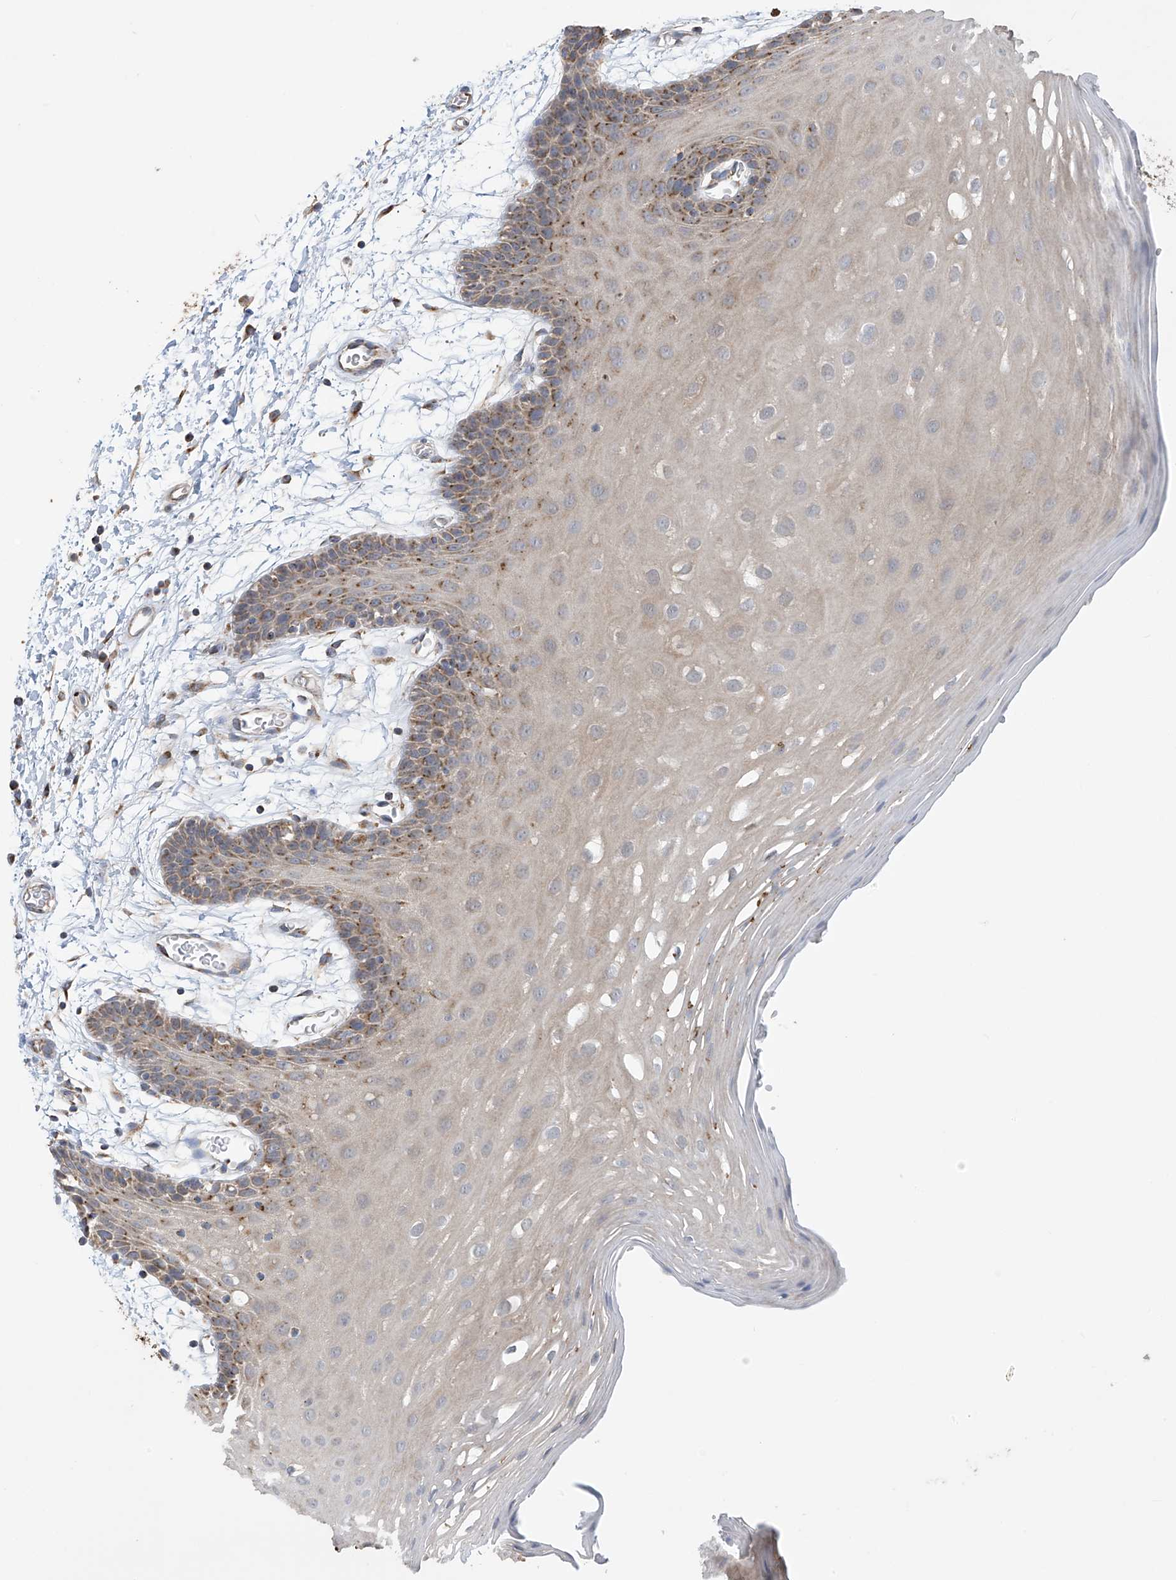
{"staining": {"intensity": "moderate", "quantity": "25%-75%", "location": "cytoplasmic/membranous"}, "tissue": "oral mucosa", "cell_type": "Squamous epithelial cells", "image_type": "normal", "snomed": [{"axis": "morphology", "description": "Normal tissue, NOS"}, {"axis": "topography", "description": "Skeletal muscle"}, {"axis": "topography", "description": "Oral tissue"}, {"axis": "topography", "description": "Salivary gland"}, {"axis": "topography", "description": "Peripheral nerve tissue"}], "caption": "The micrograph demonstrates immunohistochemical staining of normal oral mucosa. There is moderate cytoplasmic/membranous staining is present in about 25%-75% of squamous epithelial cells. The staining was performed using DAB (3,3'-diaminobenzidine) to visualize the protein expression in brown, while the nuclei were stained in blue with hematoxylin (Magnification: 20x).", "gene": "PNPT1", "patient": {"sex": "male", "age": 54}}